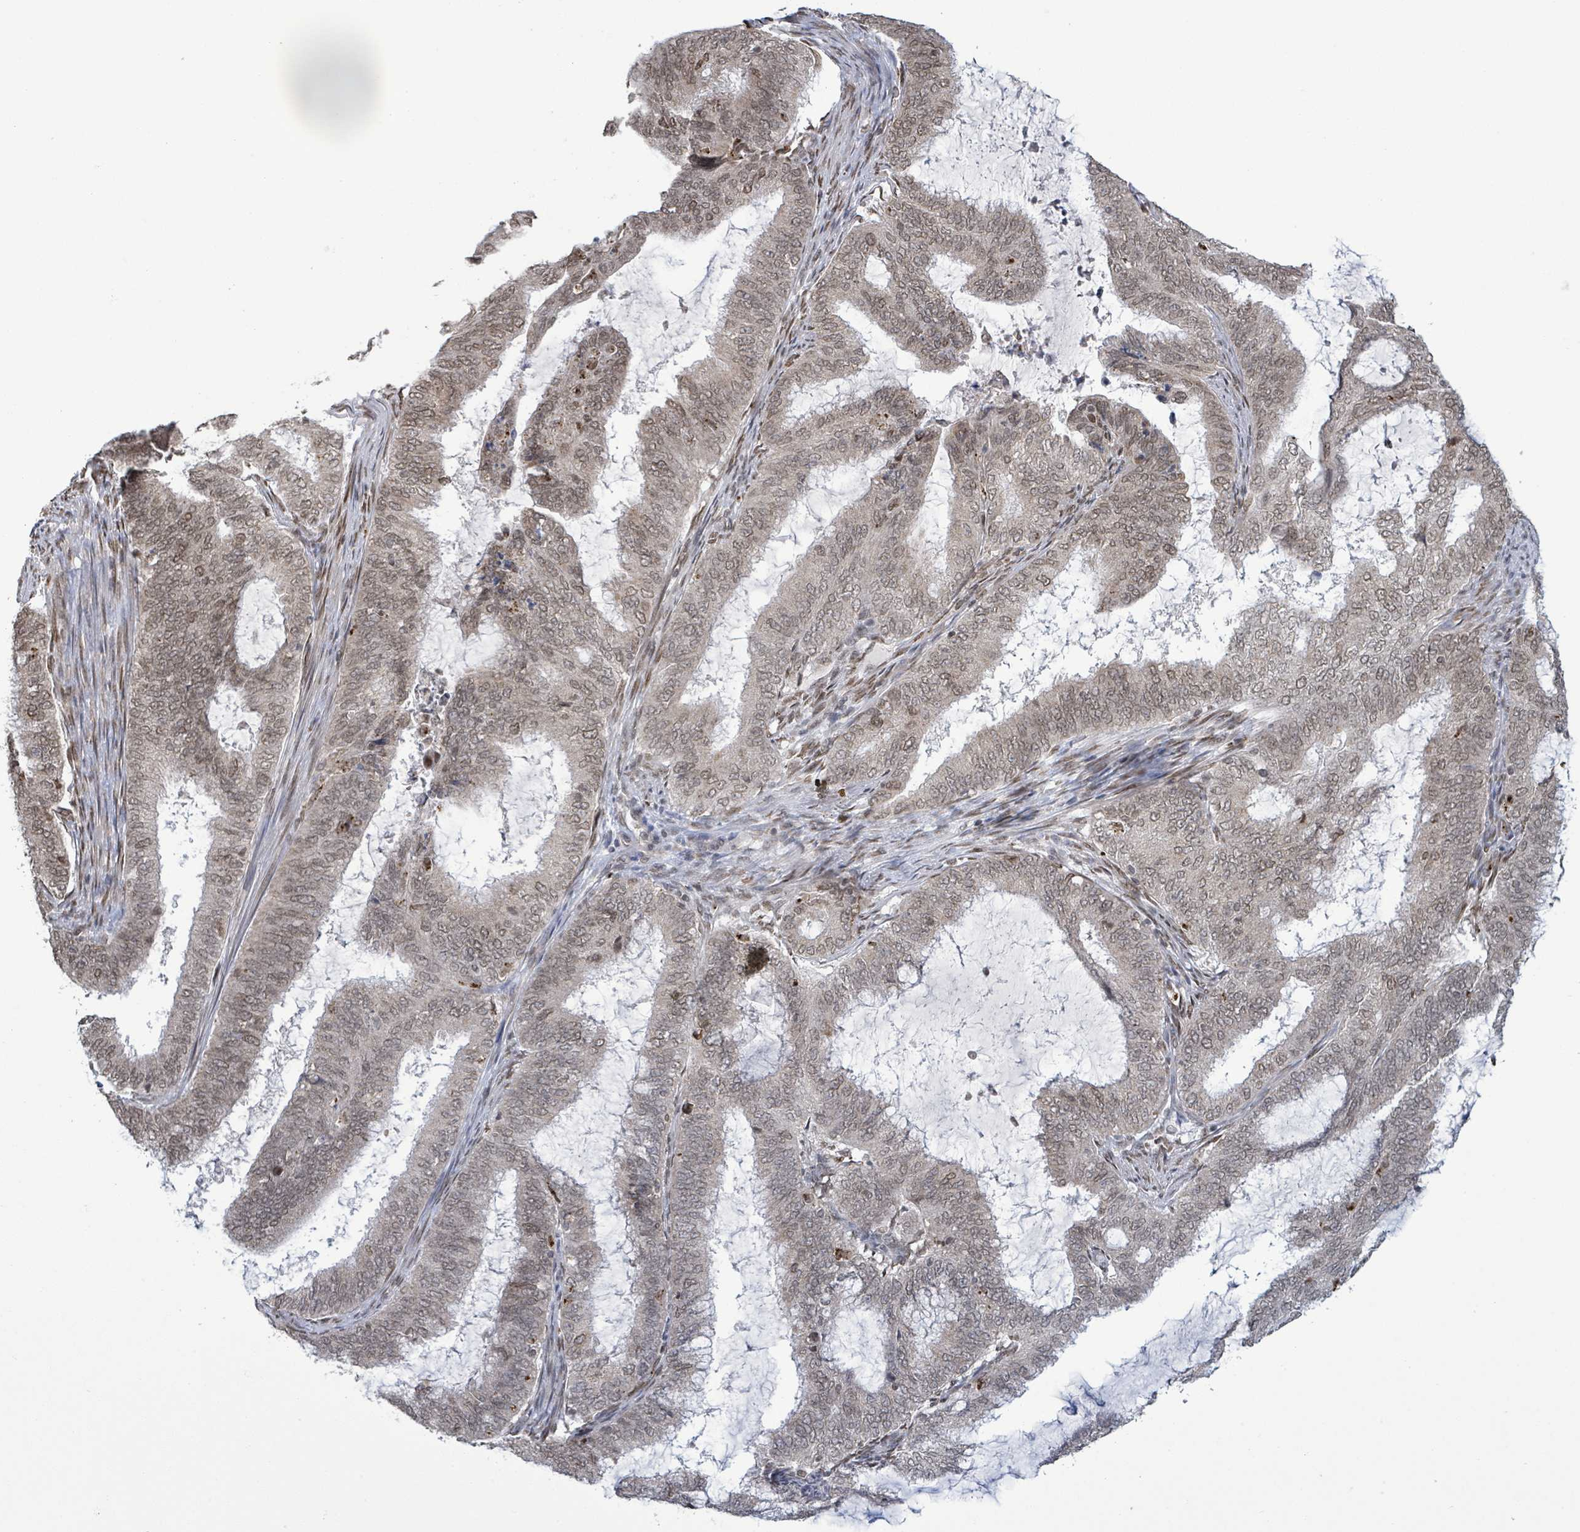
{"staining": {"intensity": "weak", "quantity": "25%-75%", "location": "nuclear"}, "tissue": "endometrial cancer", "cell_type": "Tumor cells", "image_type": "cancer", "snomed": [{"axis": "morphology", "description": "Adenocarcinoma, NOS"}, {"axis": "topography", "description": "Endometrium"}], "caption": "The micrograph exhibits immunohistochemical staining of adenocarcinoma (endometrial). There is weak nuclear staining is identified in about 25%-75% of tumor cells.", "gene": "SBF2", "patient": {"sex": "female", "age": 51}}